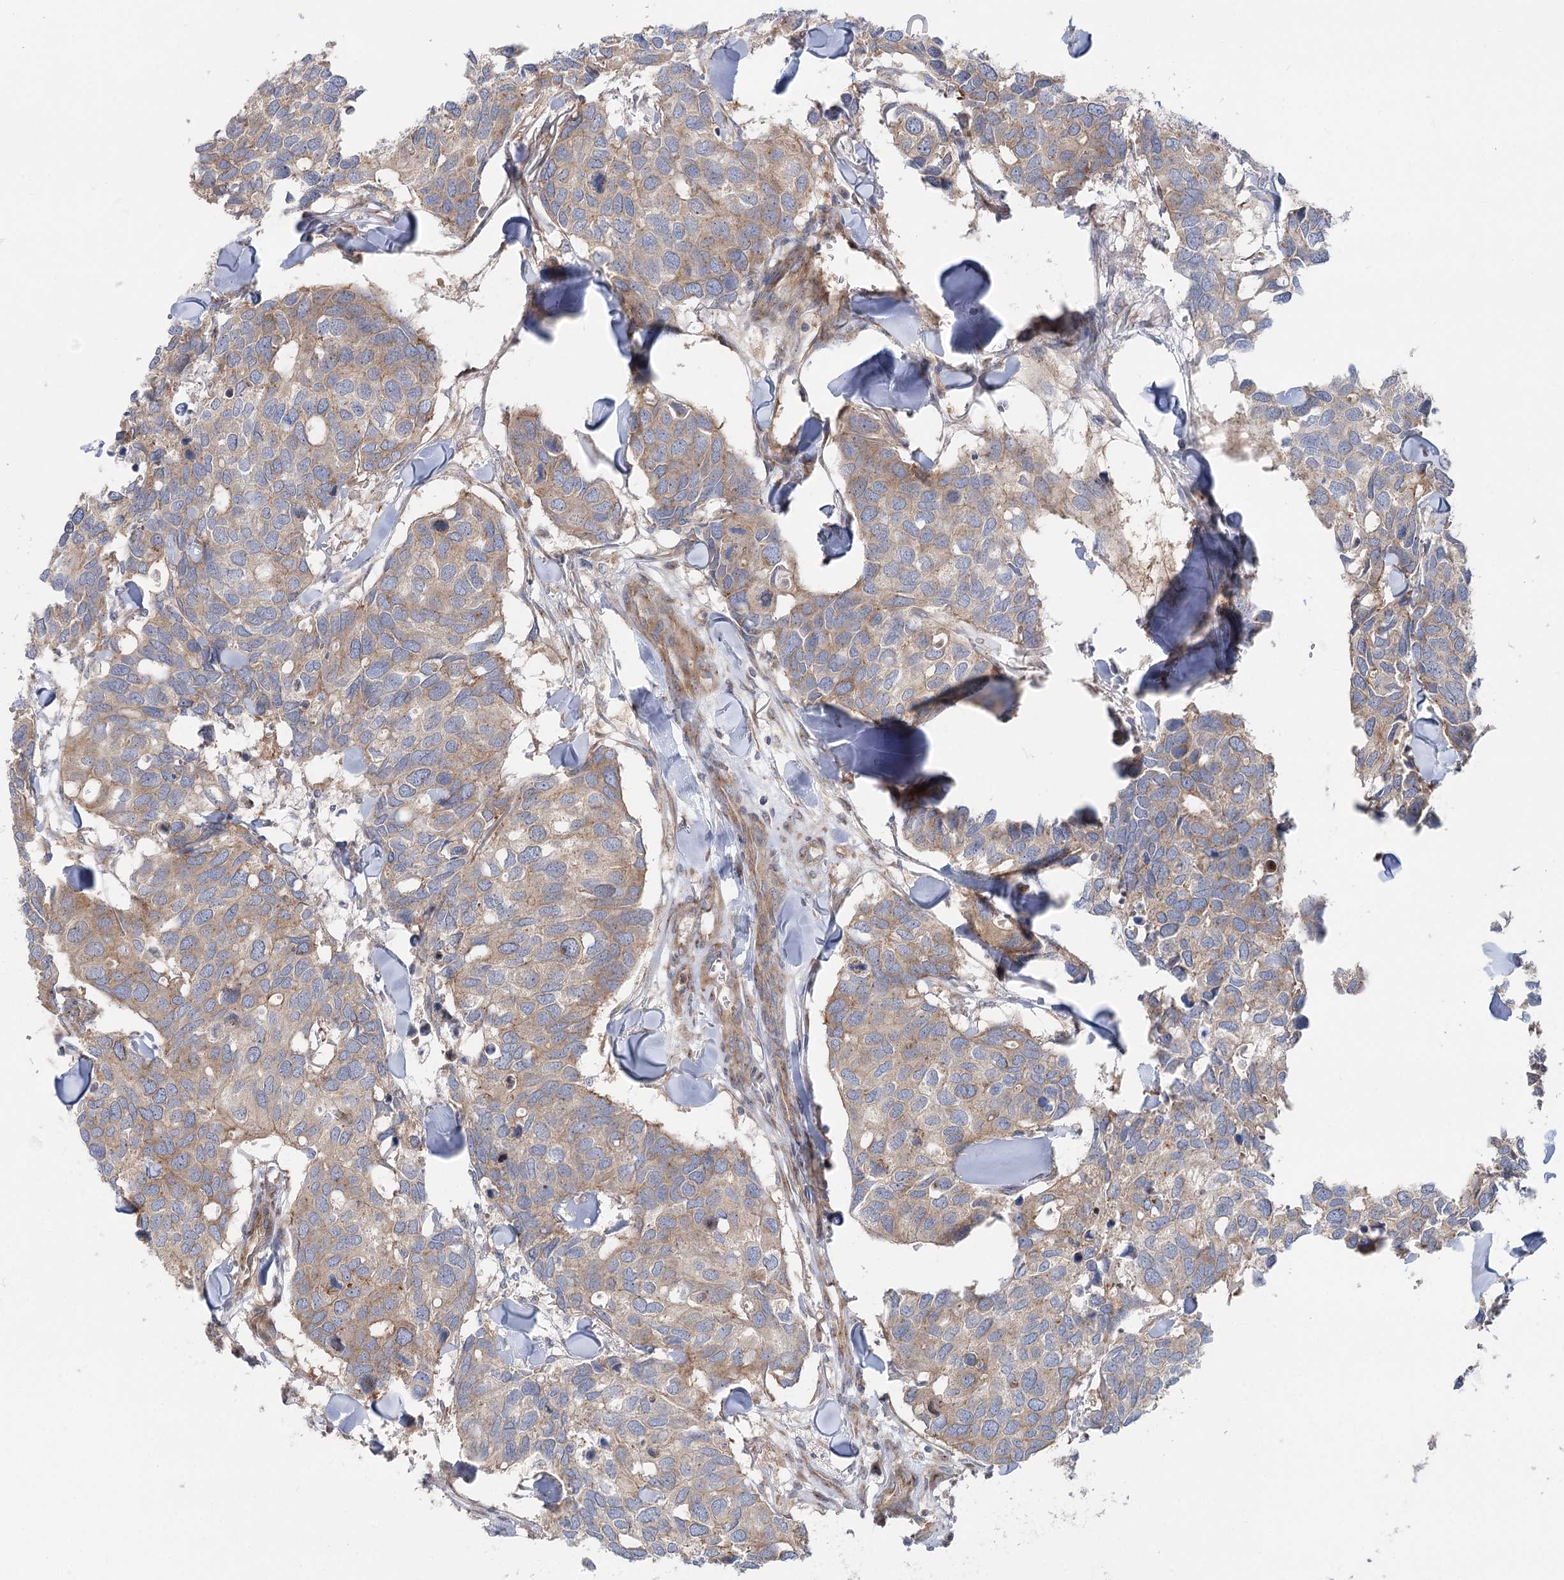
{"staining": {"intensity": "moderate", "quantity": ">75%", "location": "cytoplasmic/membranous"}, "tissue": "breast cancer", "cell_type": "Tumor cells", "image_type": "cancer", "snomed": [{"axis": "morphology", "description": "Duct carcinoma"}, {"axis": "topography", "description": "Breast"}], "caption": "Brown immunohistochemical staining in human breast invasive ductal carcinoma shows moderate cytoplasmic/membranous positivity in about >75% of tumor cells.", "gene": "SCN11A", "patient": {"sex": "female", "age": 83}}